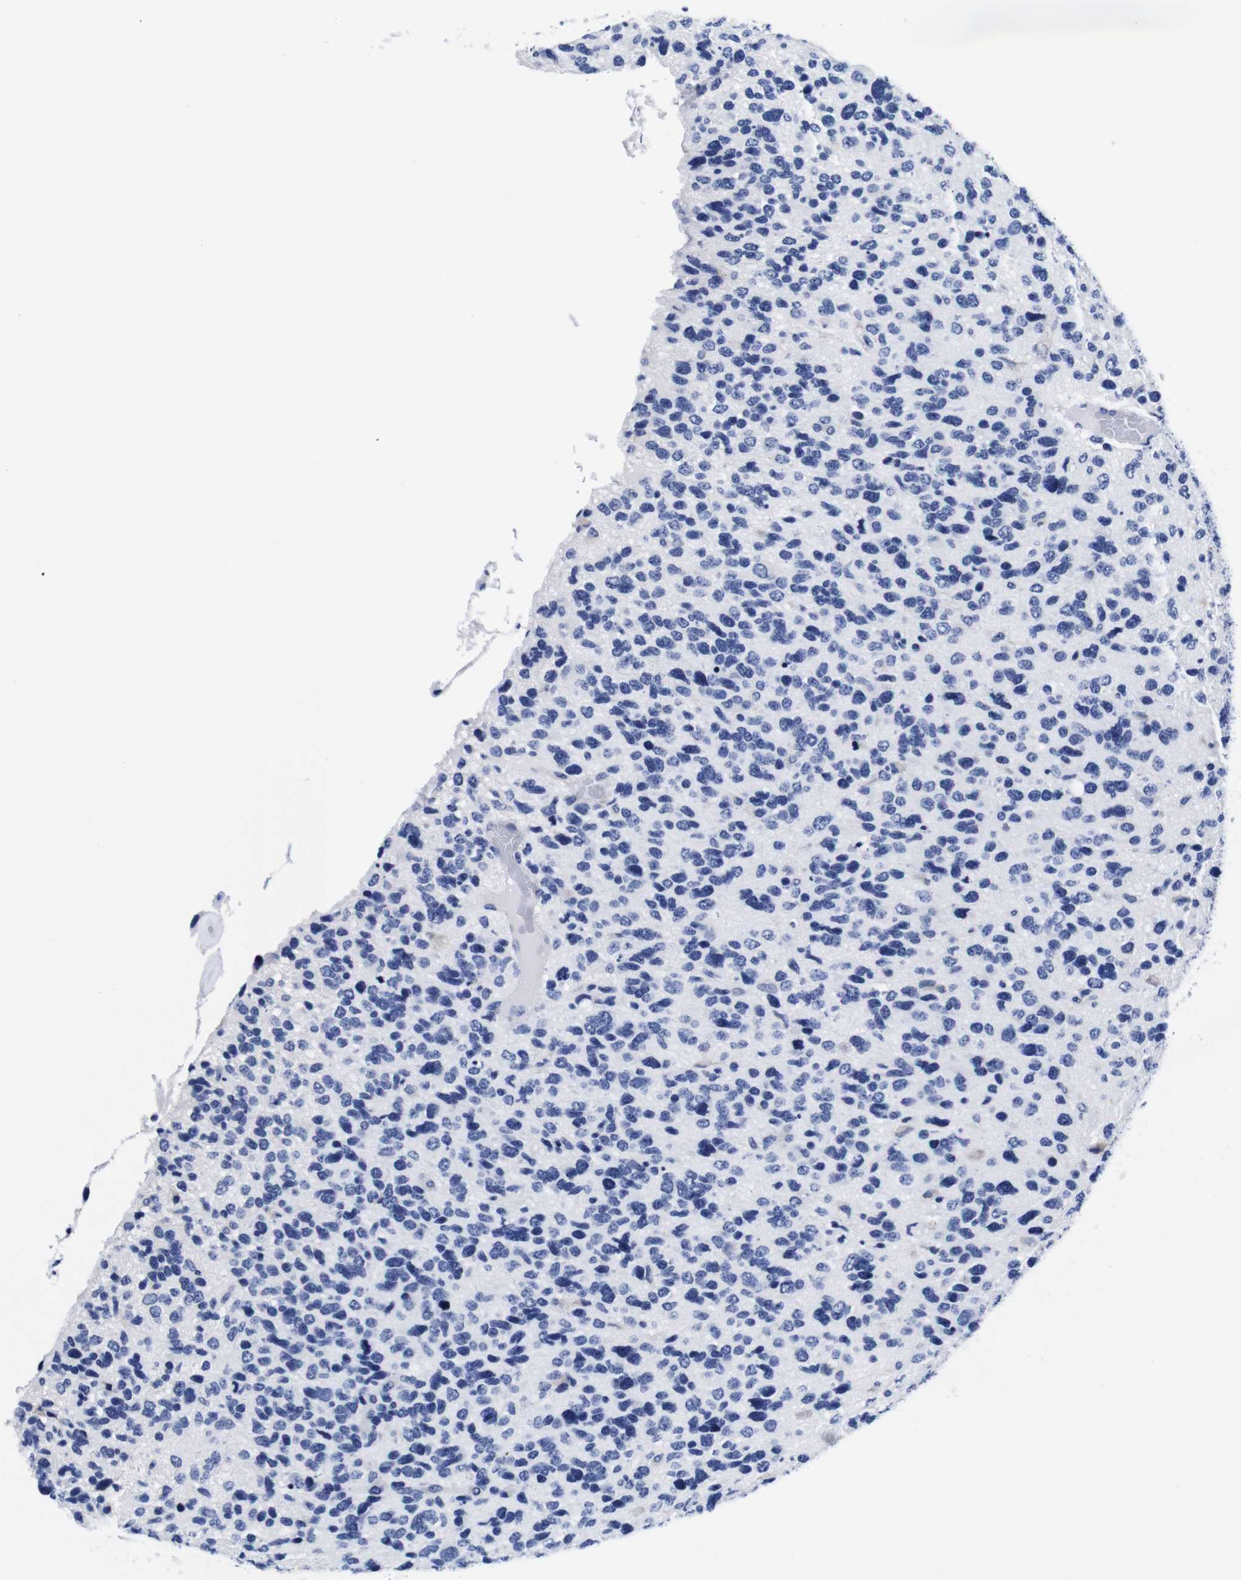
{"staining": {"intensity": "negative", "quantity": "none", "location": "none"}, "tissue": "glioma", "cell_type": "Tumor cells", "image_type": "cancer", "snomed": [{"axis": "morphology", "description": "Glioma, malignant, High grade"}, {"axis": "topography", "description": "Brain"}], "caption": "Glioma was stained to show a protein in brown. There is no significant expression in tumor cells.", "gene": "CLEC4G", "patient": {"sex": "female", "age": 58}}